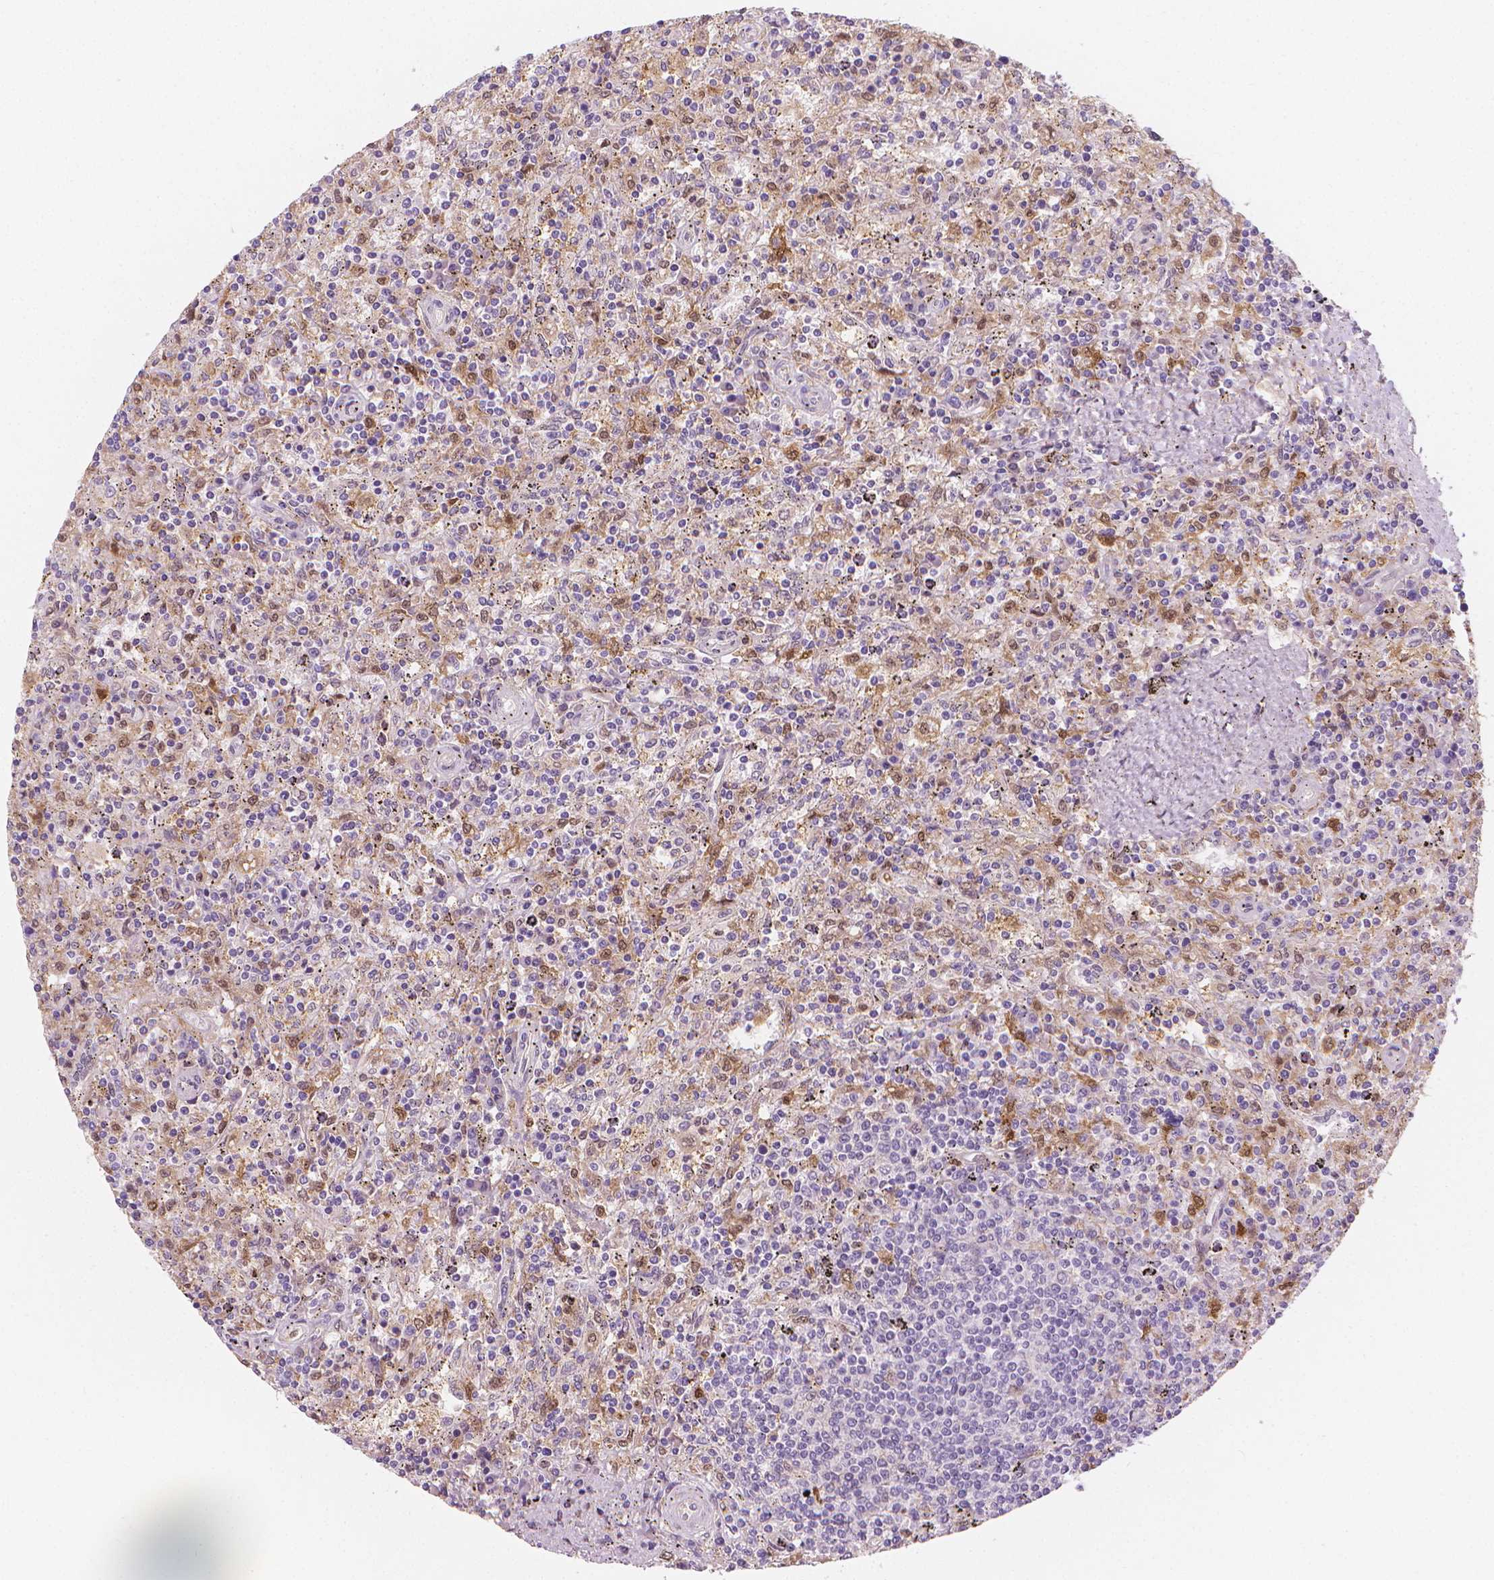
{"staining": {"intensity": "negative", "quantity": "none", "location": "none"}, "tissue": "lymphoma", "cell_type": "Tumor cells", "image_type": "cancer", "snomed": [{"axis": "morphology", "description": "Malignant lymphoma, non-Hodgkin's type, Low grade"}, {"axis": "topography", "description": "Spleen"}], "caption": "This is a photomicrograph of immunohistochemistry staining of malignant lymphoma, non-Hodgkin's type (low-grade), which shows no staining in tumor cells.", "gene": "TNFAIP2", "patient": {"sex": "male", "age": 62}}